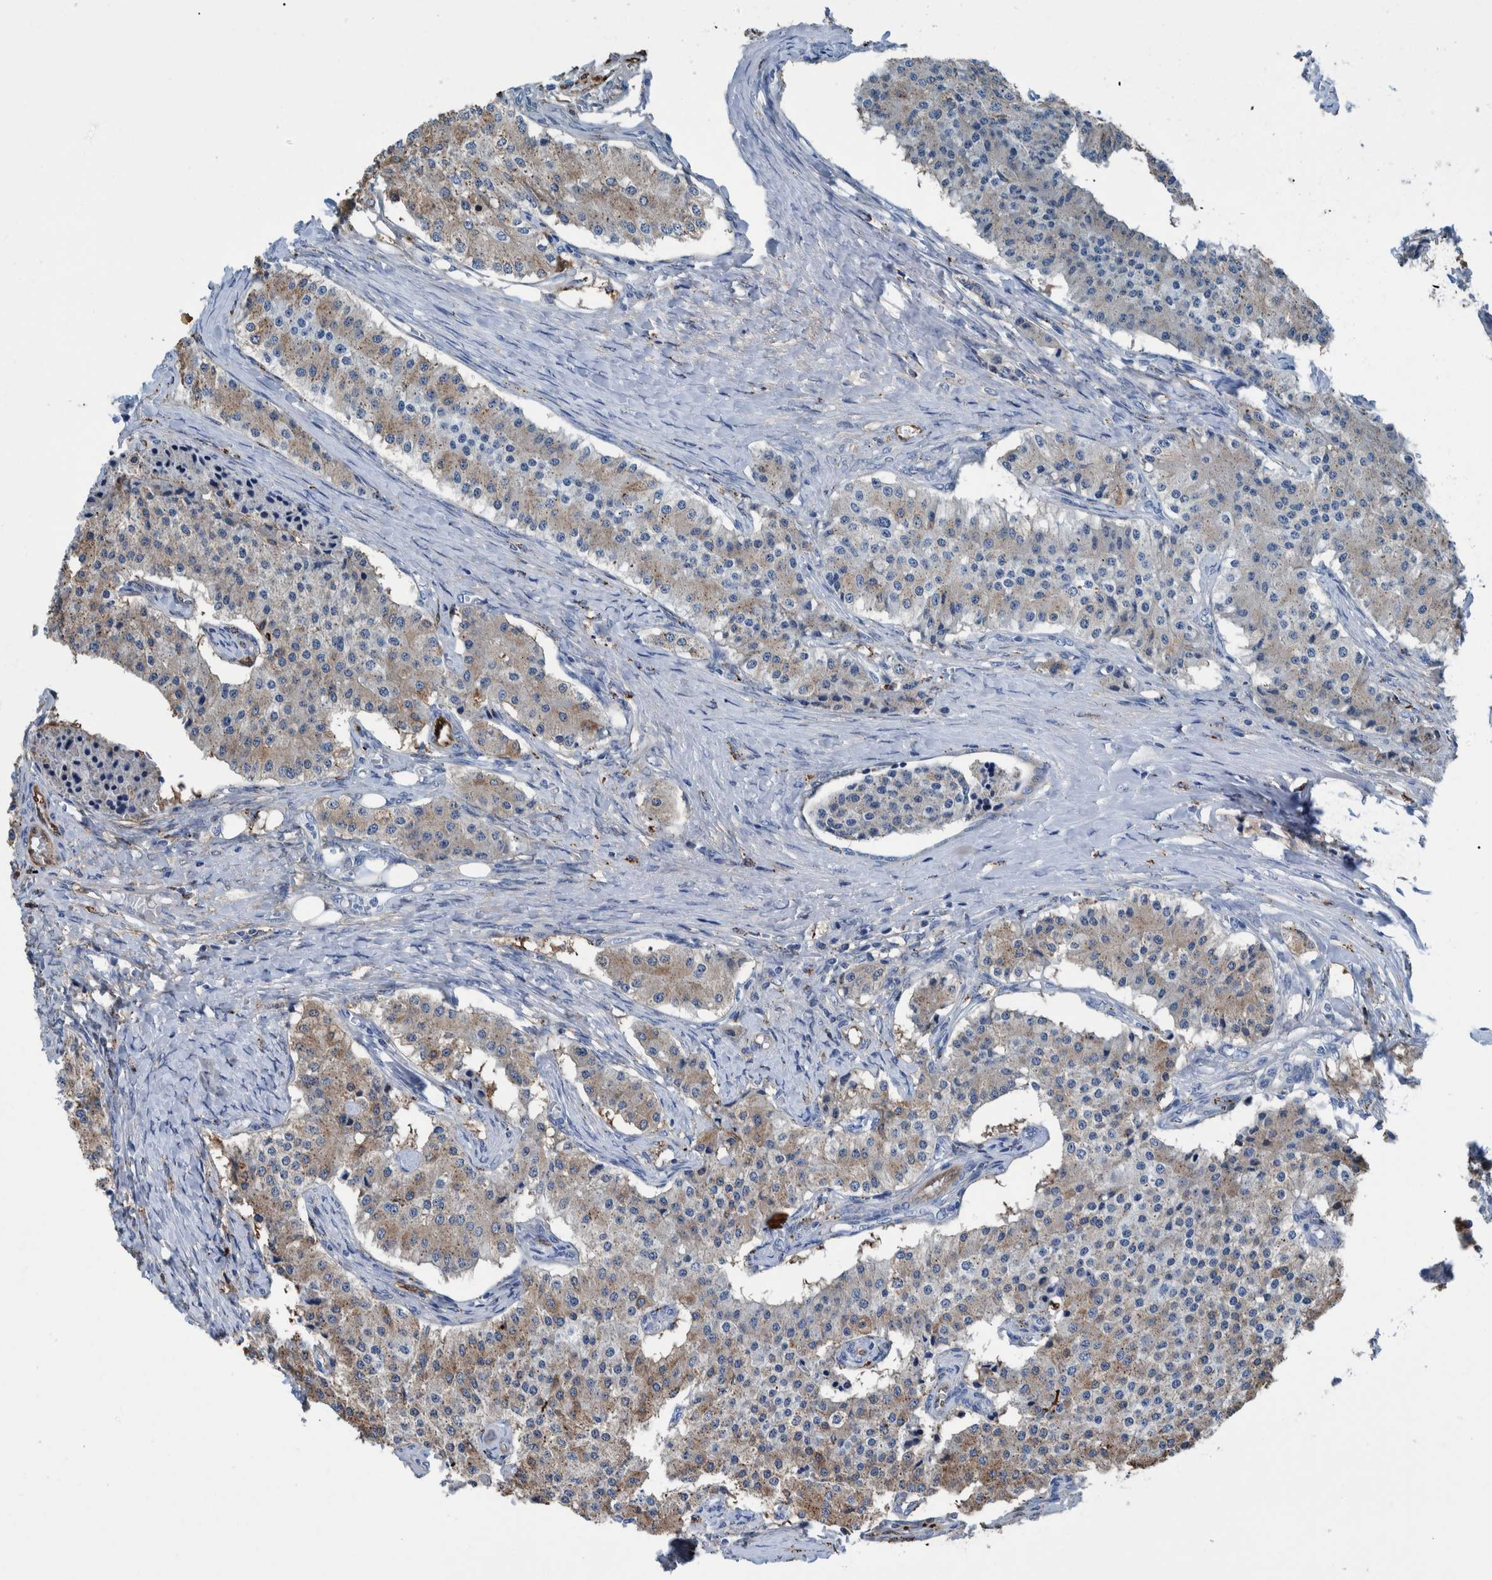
{"staining": {"intensity": "weak", "quantity": "25%-75%", "location": "cytoplasmic/membranous"}, "tissue": "carcinoid", "cell_type": "Tumor cells", "image_type": "cancer", "snomed": [{"axis": "morphology", "description": "Carcinoid, malignant, NOS"}, {"axis": "topography", "description": "Colon"}], "caption": "Carcinoid (malignant) stained for a protein (brown) reveals weak cytoplasmic/membranous positive expression in about 25%-75% of tumor cells.", "gene": "IDO1", "patient": {"sex": "female", "age": 52}}